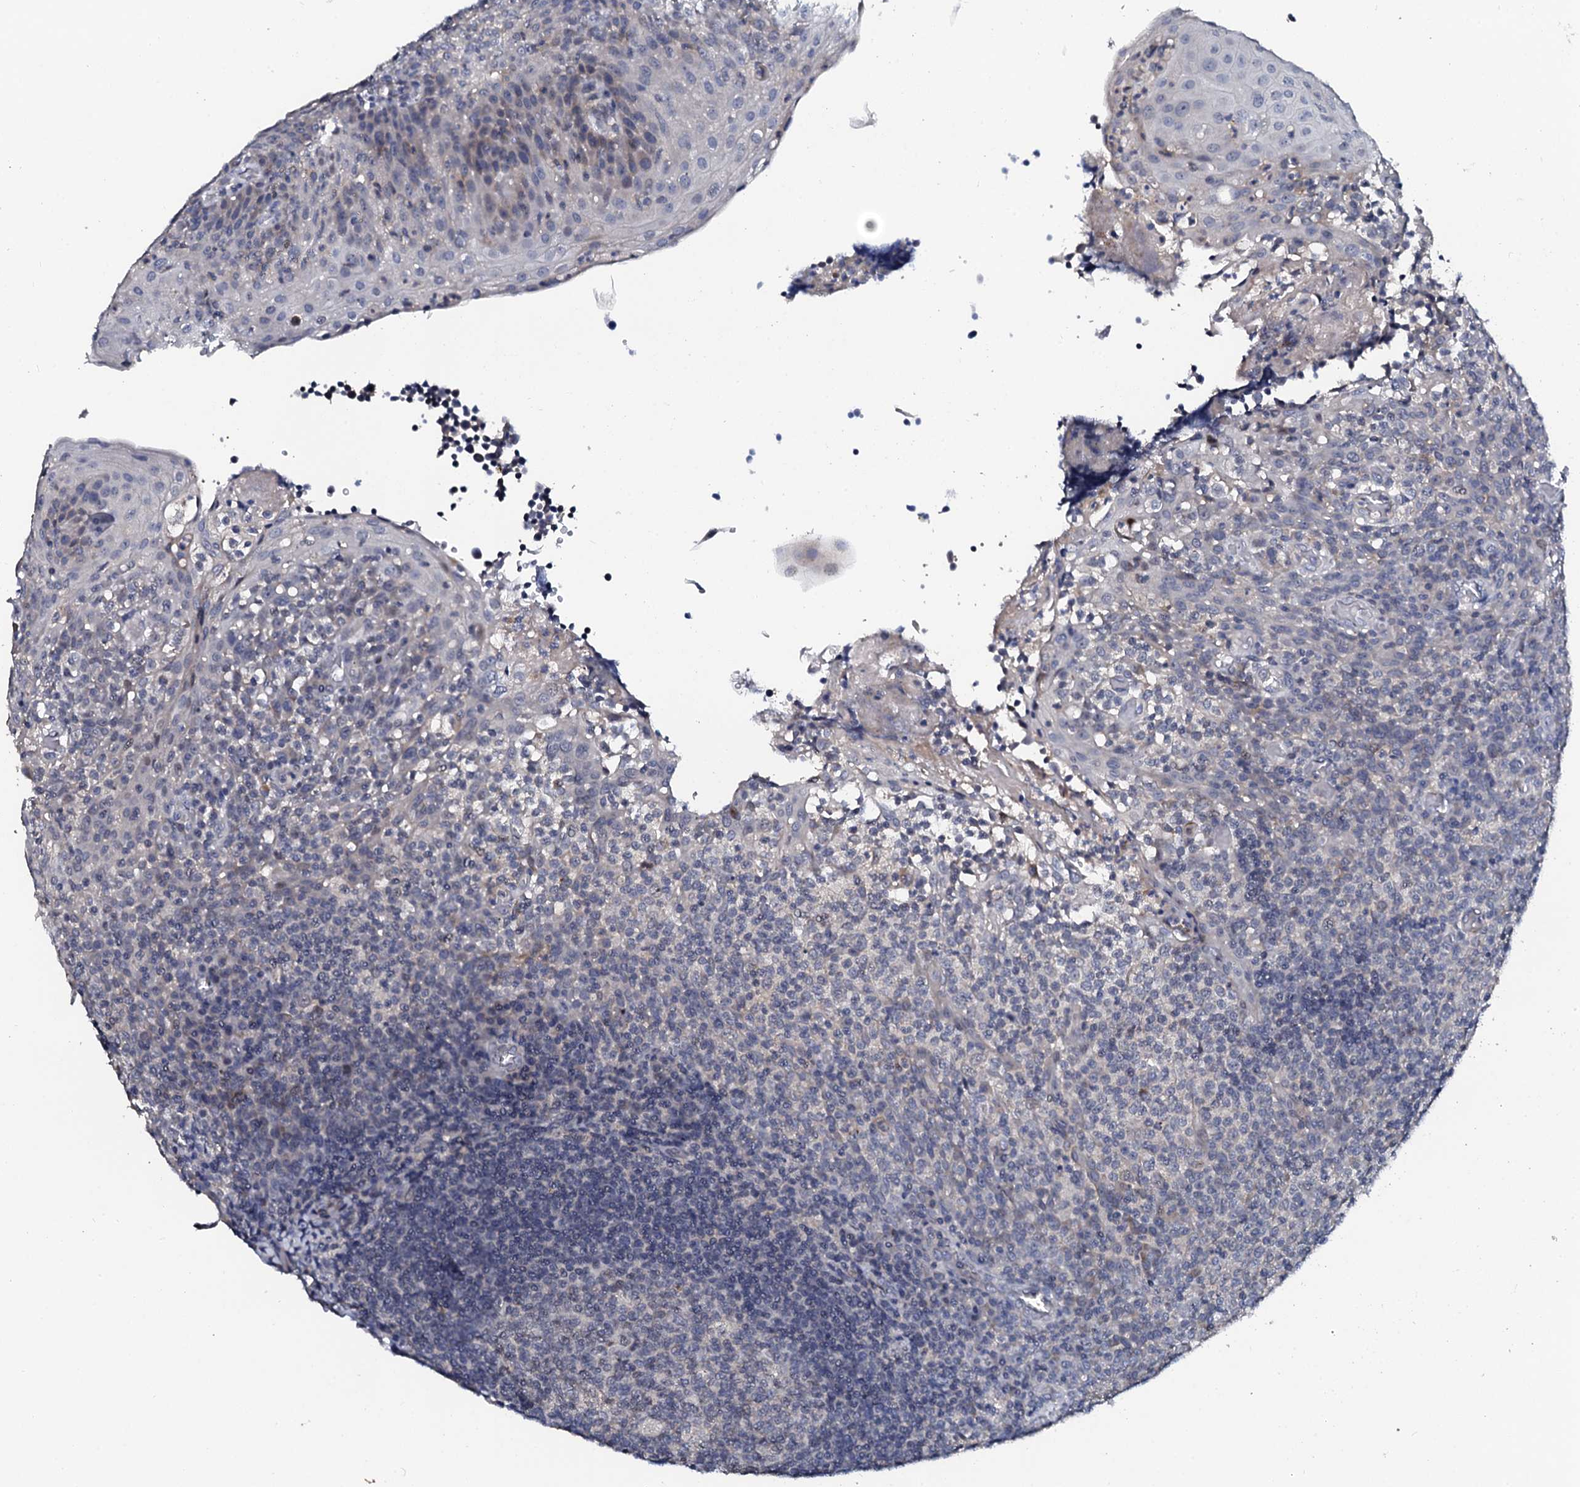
{"staining": {"intensity": "negative", "quantity": "none", "location": "none"}, "tissue": "tonsil", "cell_type": "Germinal center cells", "image_type": "normal", "snomed": [{"axis": "morphology", "description": "Normal tissue, NOS"}, {"axis": "topography", "description": "Tonsil"}], "caption": "The micrograph demonstrates no staining of germinal center cells in normal tonsil. (DAB immunohistochemistry (IHC) visualized using brightfield microscopy, high magnification).", "gene": "NALF1", "patient": {"sex": "female", "age": 19}}